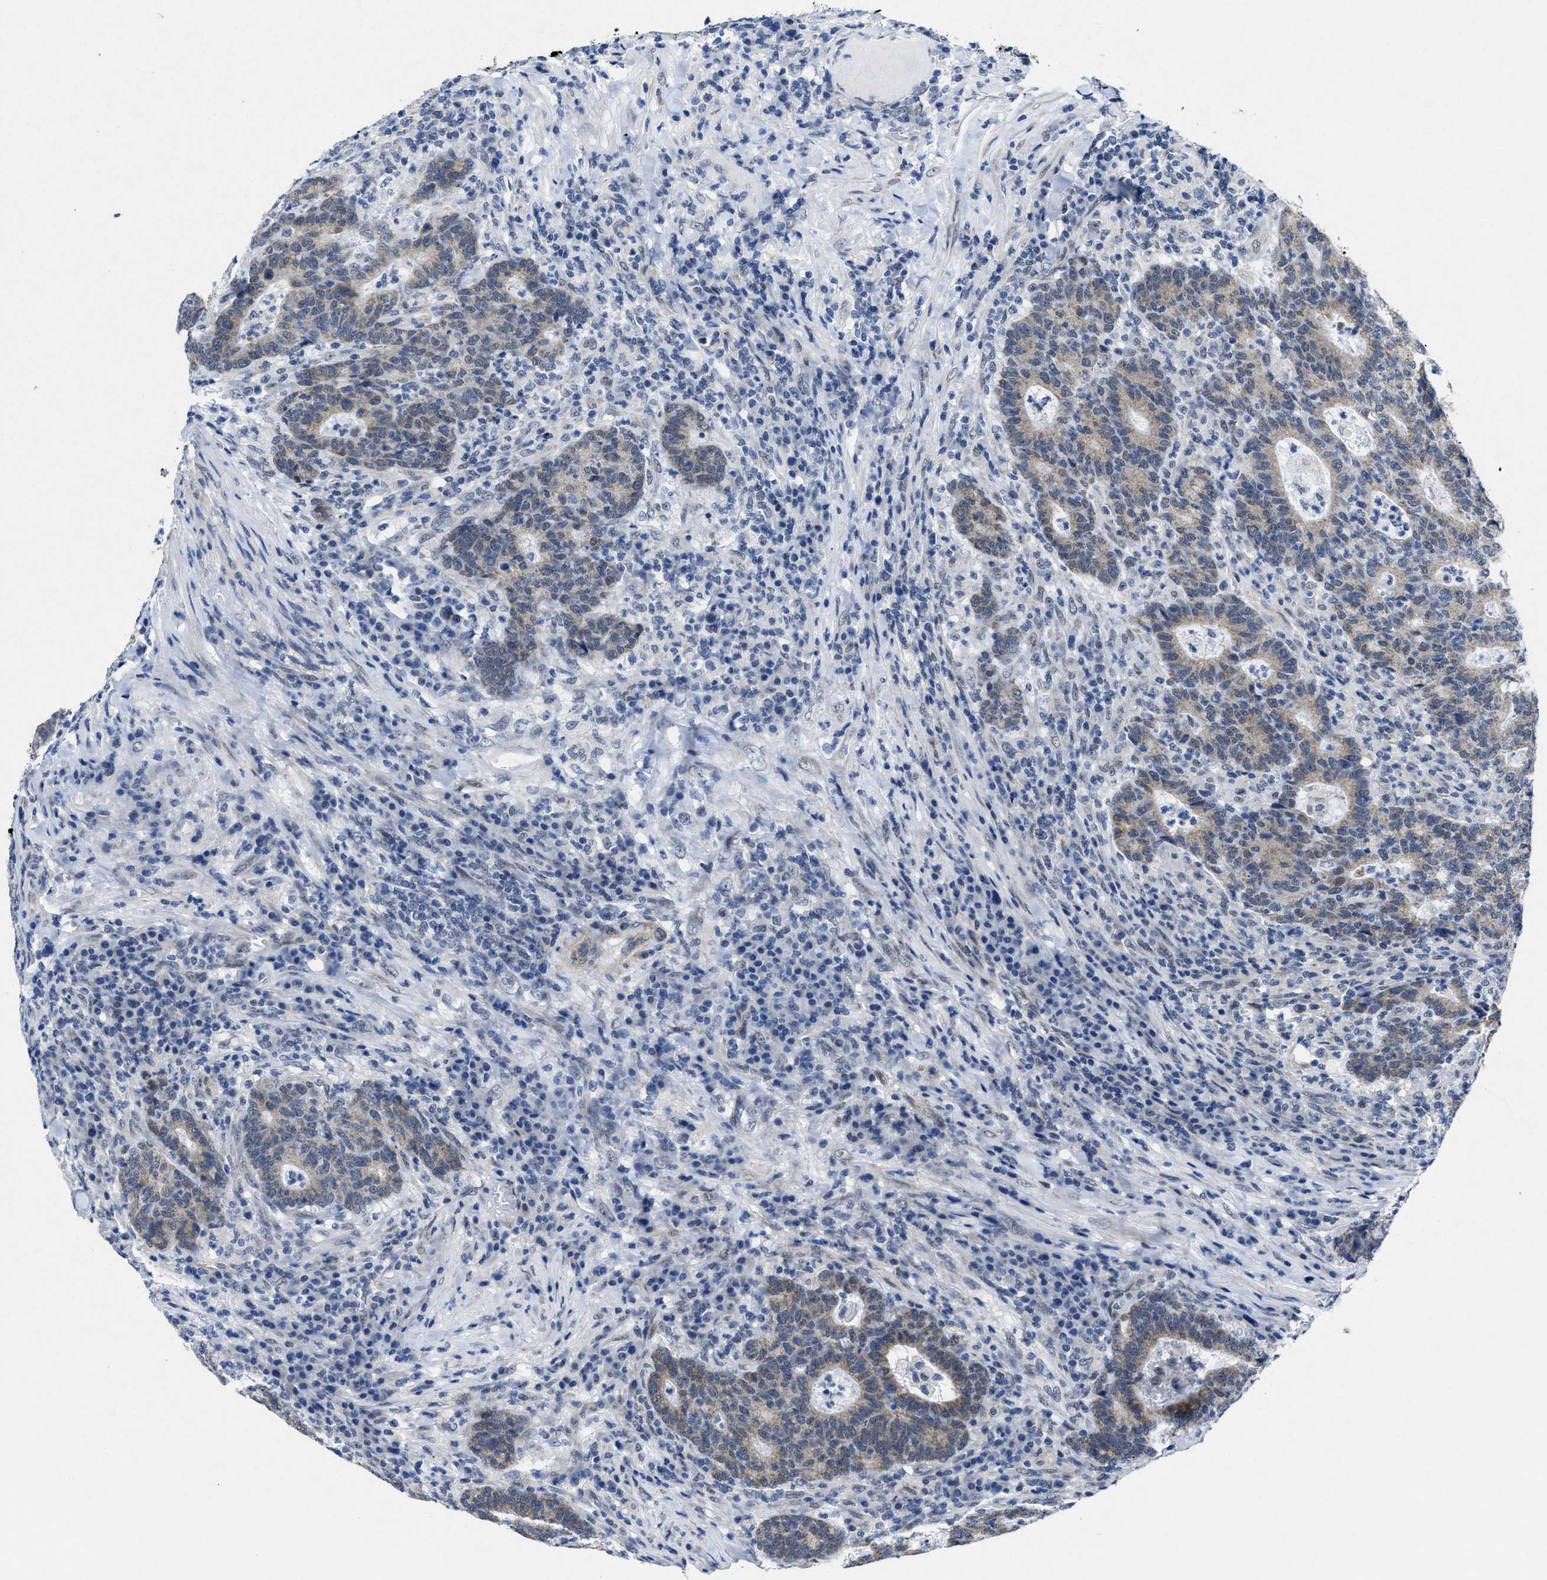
{"staining": {"intensity": "weak", "quantity": "25%-75%", "location": "cytoplasmic/membranous"}, "tissue": "colorectal cancer", "cell_type": "Tumor cells", "image_type": "cancer", "snomed": [{"axis": "morphology", "description": "Adenocarcinoma, NOS"}, {"axis": "topography", "description": "Colon"}], "caption": "A histopathology image of adenocarcinoma (colorectal) stained for a protein exhibits weak cytoplasmic/membranous brown staining in tumor cells. The protein is shown in brown color, while the nuclei are stained blue.", "gene": "ID3", "patient": {"sex": "female", "age": 75}}